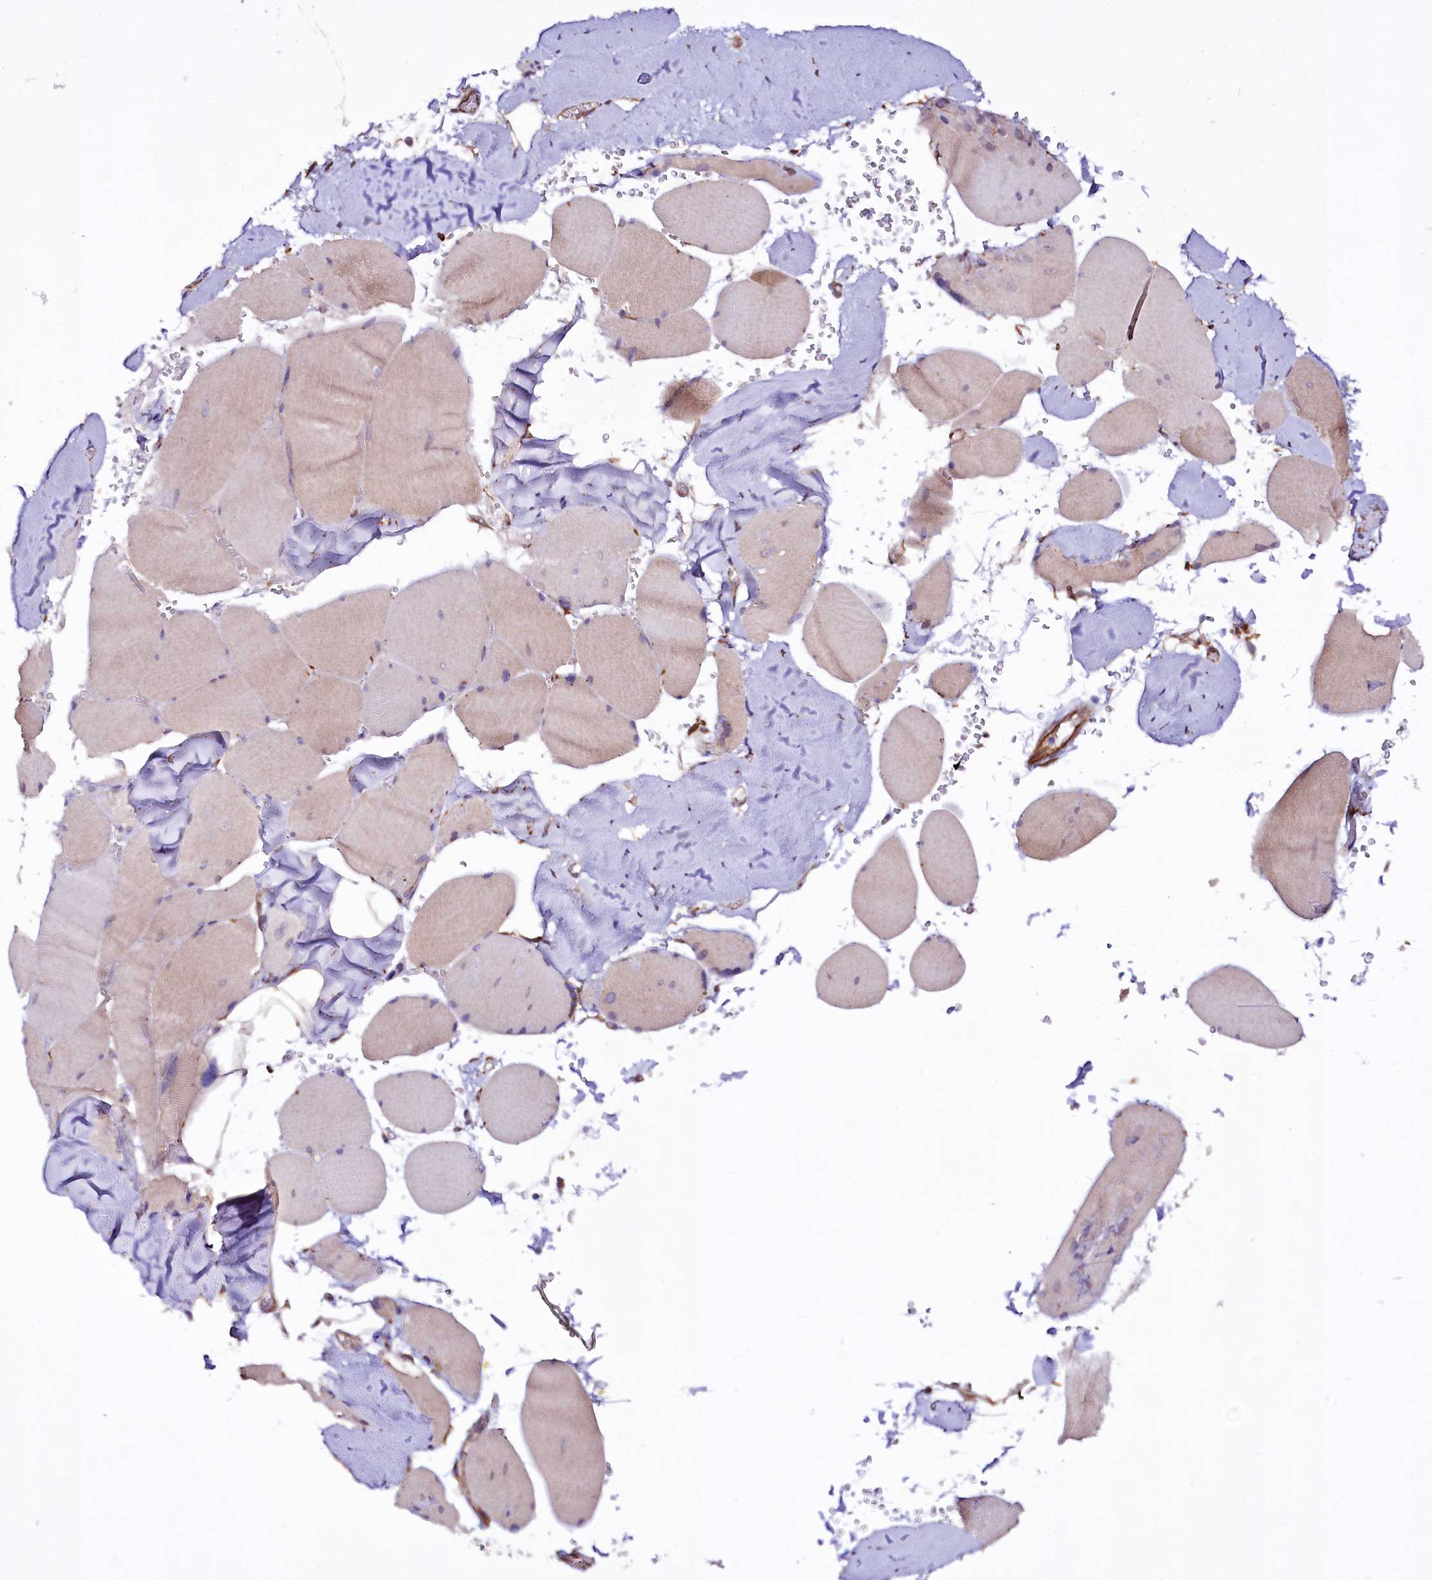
{"staining": {"intensity": "weak", "quantity": "25%-75%", "location": "cytoplasmic/membranous"}, "tissue": "skeletal muscle", "cell_type": "Myocytes", "image_type": "normal", "snomed": [{"axis": "morphology", "description": "Normal tissue, NOS"}, {"axis": "topography", "description": "Skeletal muscle"}, {"axis": "topography", "description": "Head-Neck"}], "caption": "This is an image of immunohistochemistry (IHC) staining of unremarkable skeletal muscle, which shows weak staining in the cytoplasmic/membranous of myocytes.", "gene": "TTC12", "patient": {"sex": "male", "age": 66}}